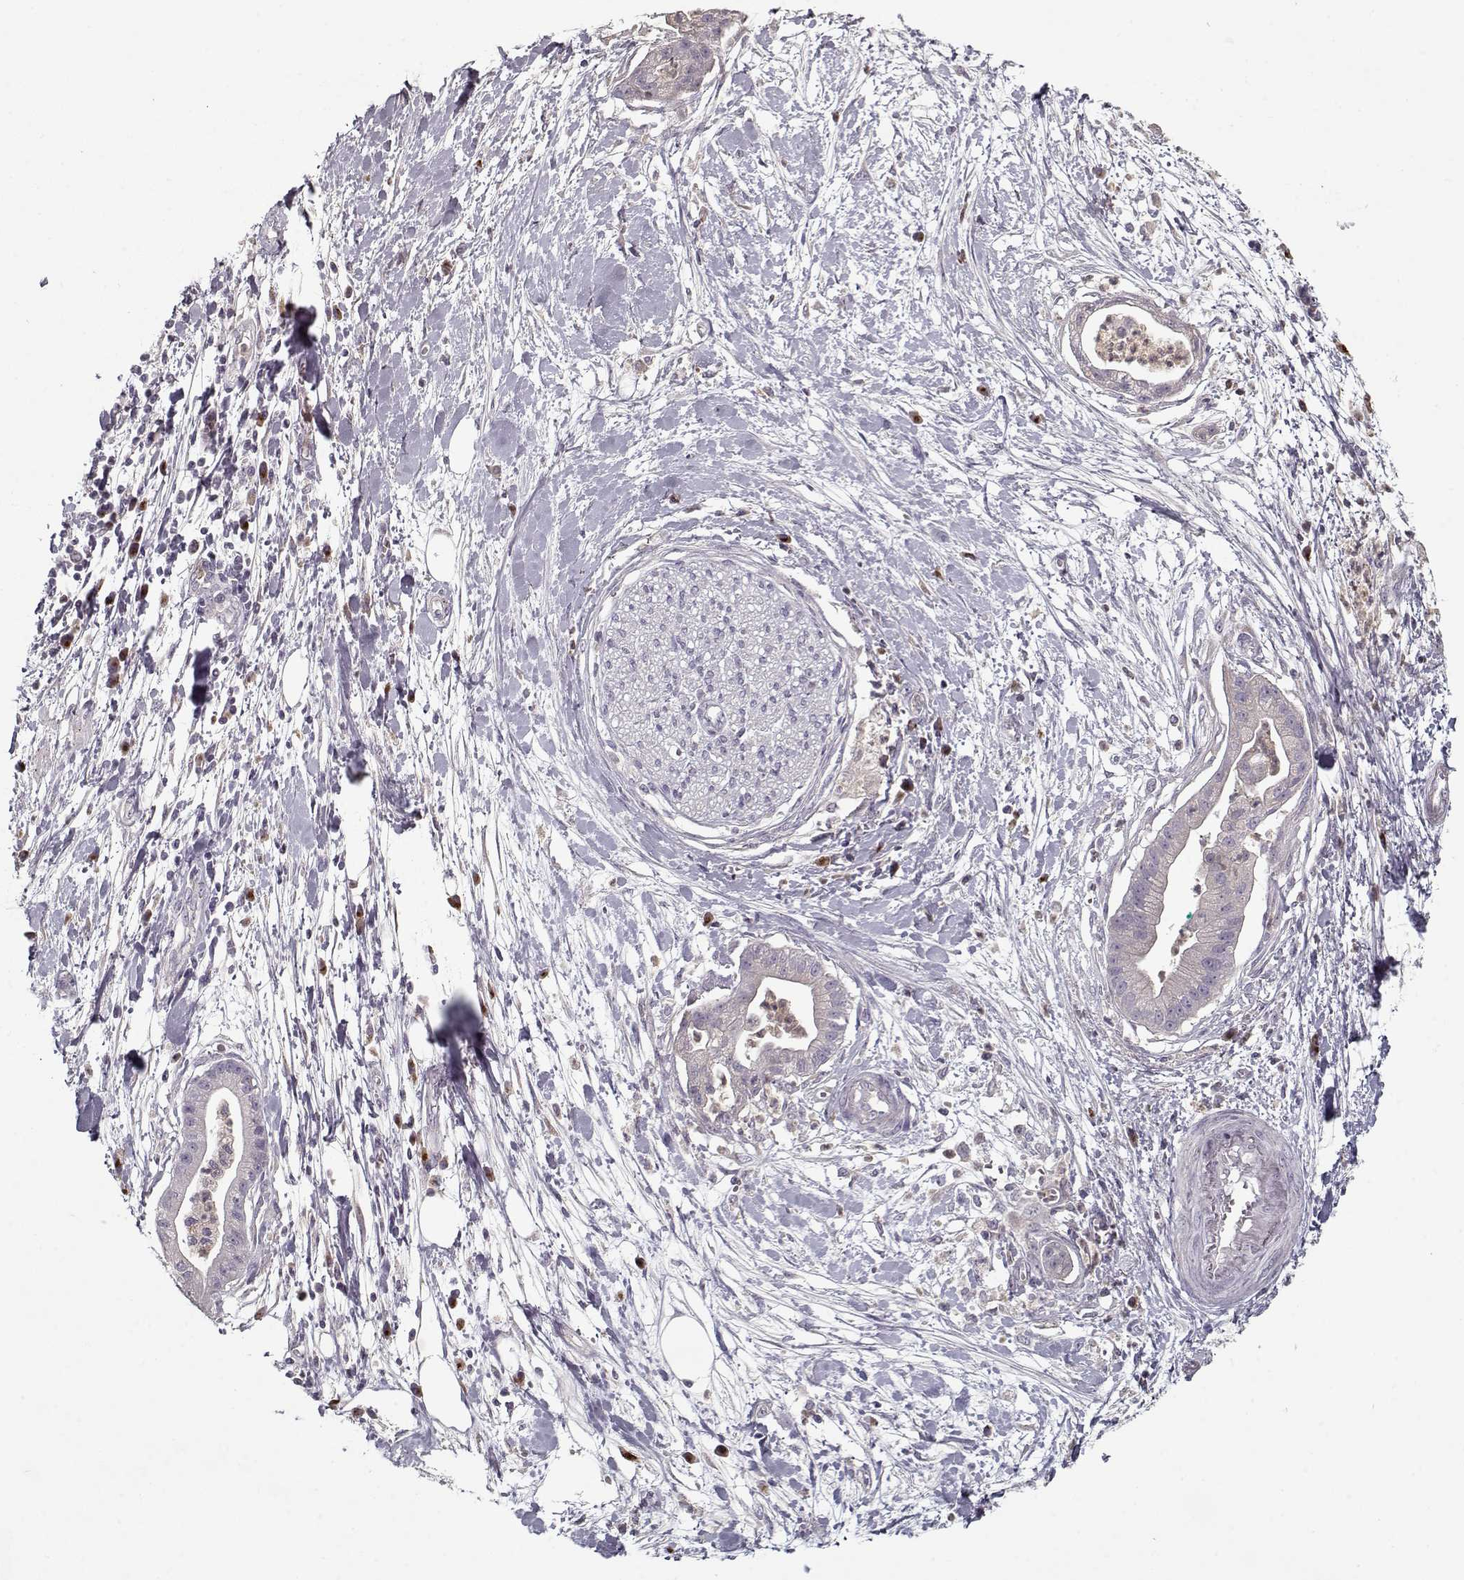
{"staining": {"intensity": "negative", "quantity": "none", "location": "none"}, "tissue": "pancreatic cancer", "cell_type": "Tumor cells", "image_type": "cancer", "snomed": [{"axis": "morphology", "description": "Normal tissue, NOS"}, {"axis": "morphology", "description": "Adenocarcinoma, NOS"}, {"axis": "topography", "description": "Lymph node"}, {"axis": "topography", "description": "Pancreas"}], "caption": "Adenocarcinoma (pancreatic) stained for a protein using IHC shows no staining tumor cells.", "gene": "UNC13D", "patient": {"sex": "female", "age": 58}}